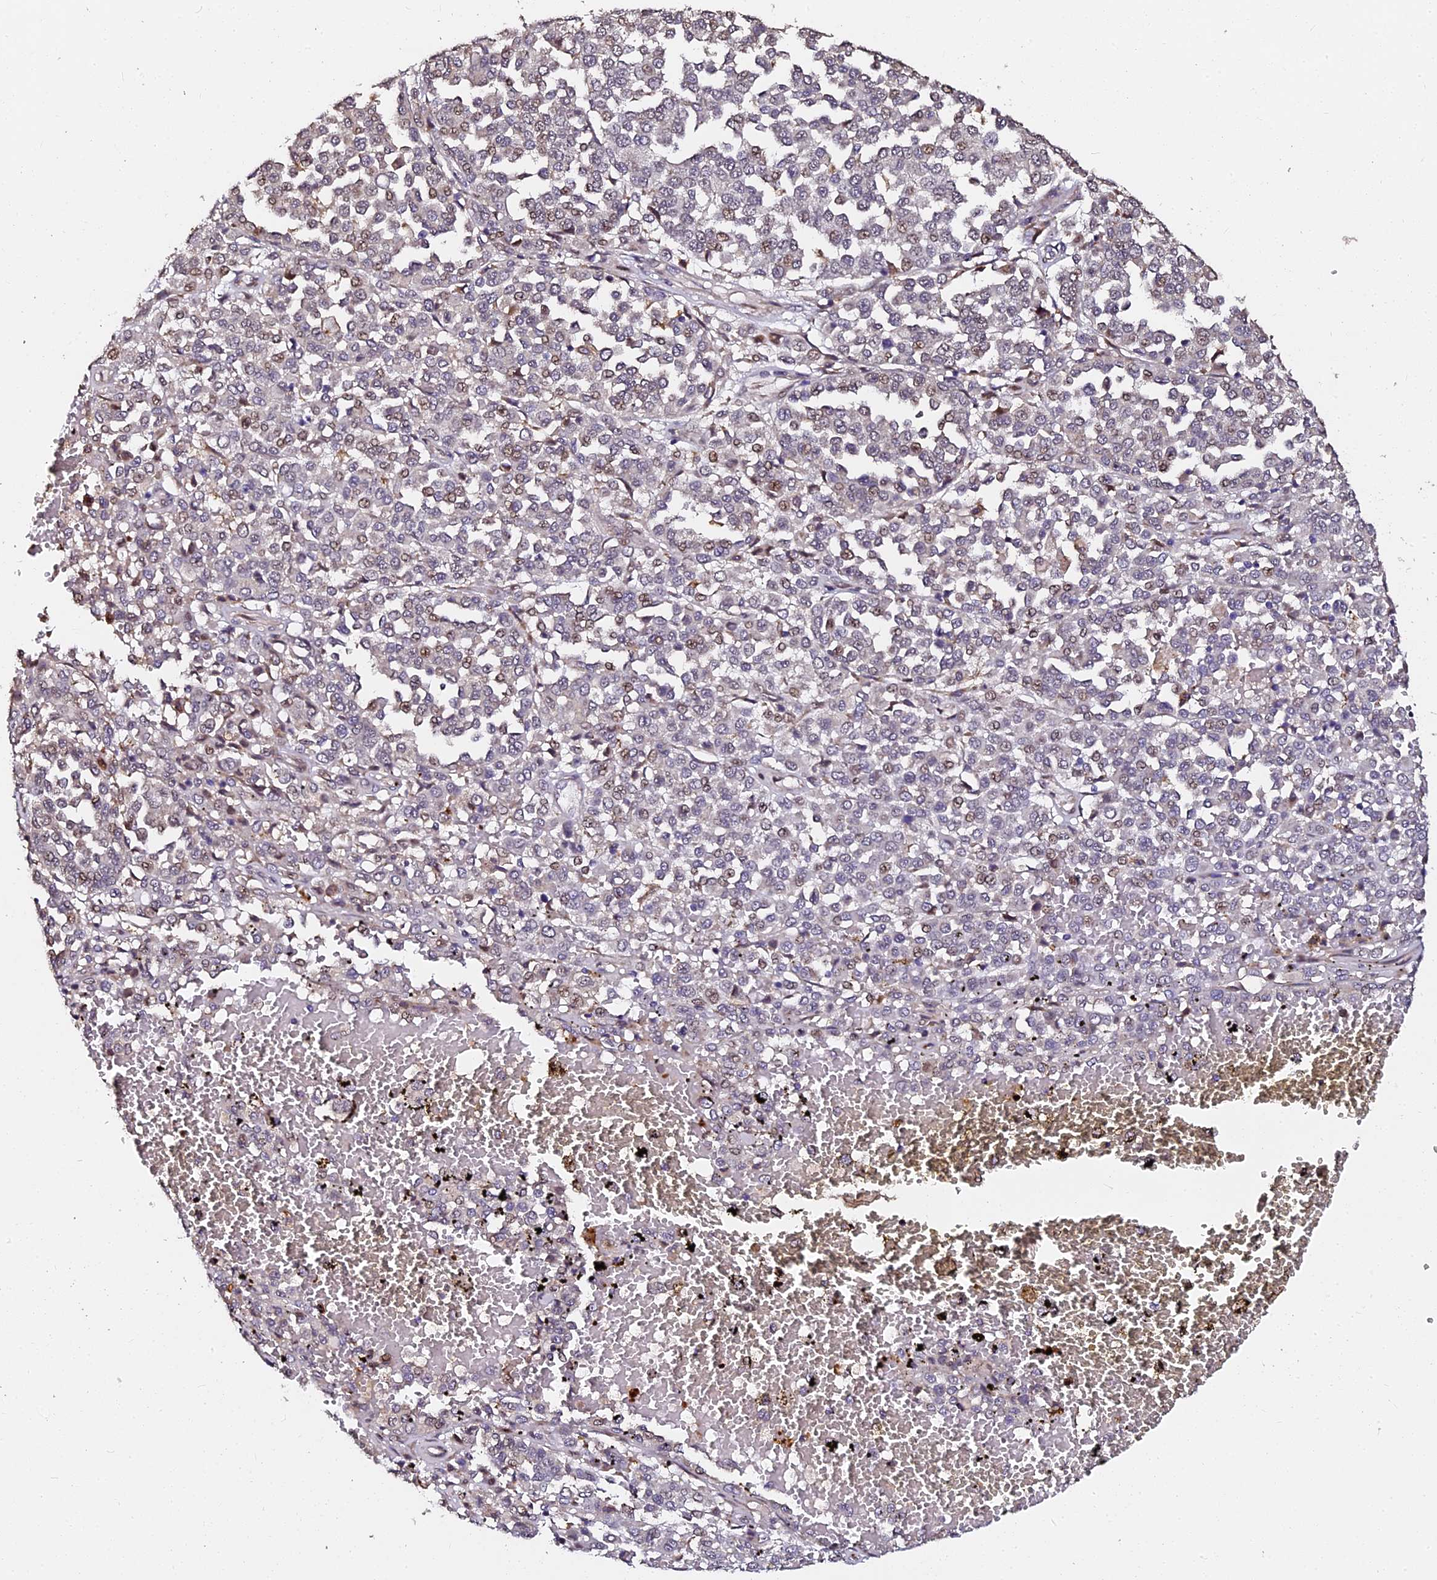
{"staining": {"intensity": "weak", "quantity": "25%-75%", "location": "nuclear"}, "tissue": "melanoma", "cell_type": "Tumor cells", "image_type": "cancer", "snomed": [{"axis": "morphology", "description": "Malignant melanoma, Metastatic site"}, {"axis": "topography", "description": "Pancreas"}], "caption": "Tumor cells reveal low levels of weak nuclear staining in approximately 25%-75% of cells in human malignant melanoma (metastatic site). The protein of interest is shown in brown color, while the nuclei are stained blue.", "gene": "GPN3", "patient": {"sex": "female", "age": 30}}